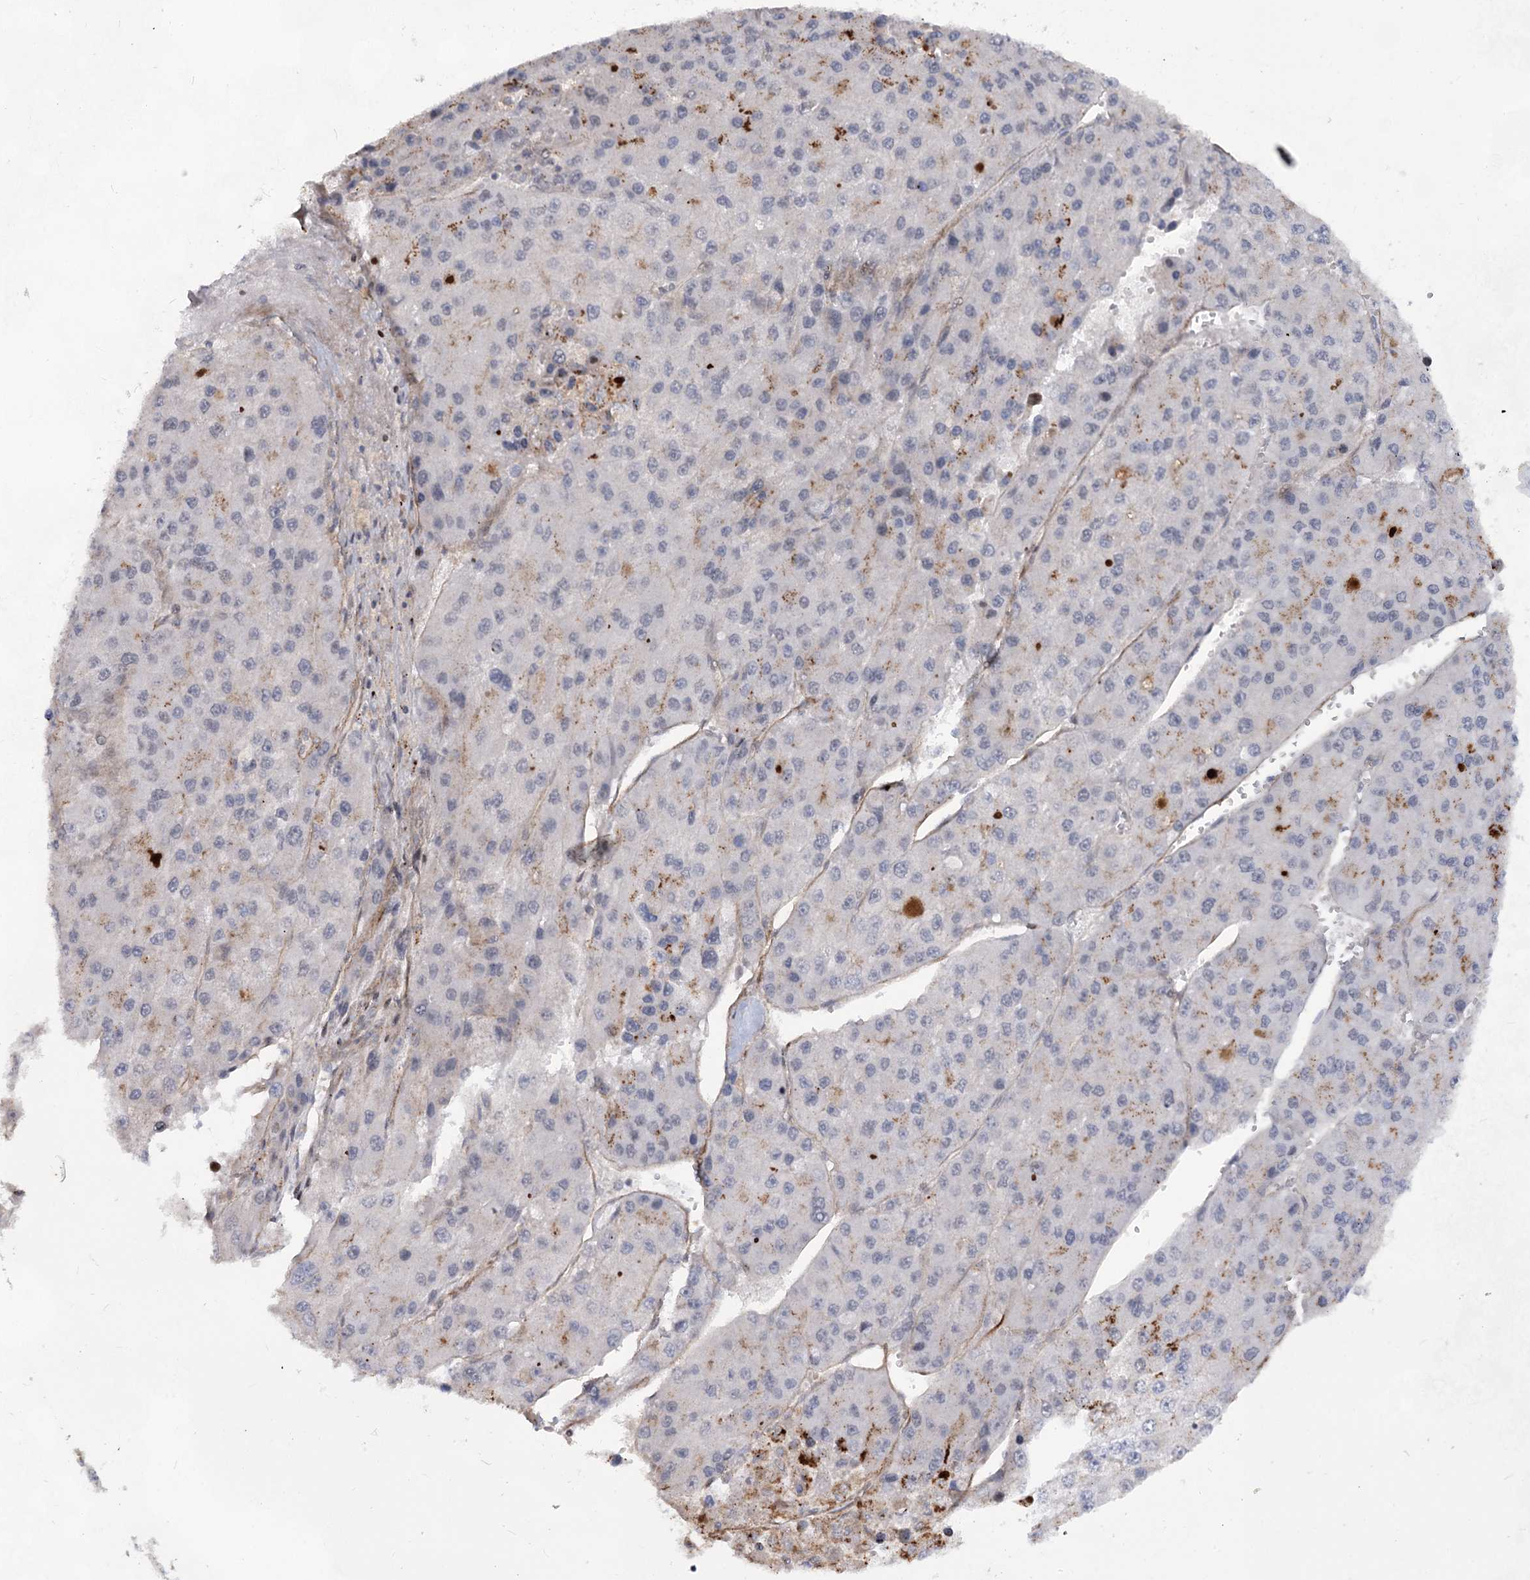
{"staining": {"intensity": "moderate", "quantity": "<25%", "location": "cytoplasmic/membranous"}, "tissue": "liver cancer", "cell_type": "Tumor cells", "image_type": "cancer", "snomed": [{"axis": "morphology", "description": "Carcinoma, Hepatocellular, NOS"}, {"axis": "topography", "description": "Liver"}], "caption": "A brown stain labels moderate cytoplasmic/membranous staining of a protein in human liver cancer tumor cells.", "gene": "ATL2", "patient": {"sex": "female", "age": 73}}